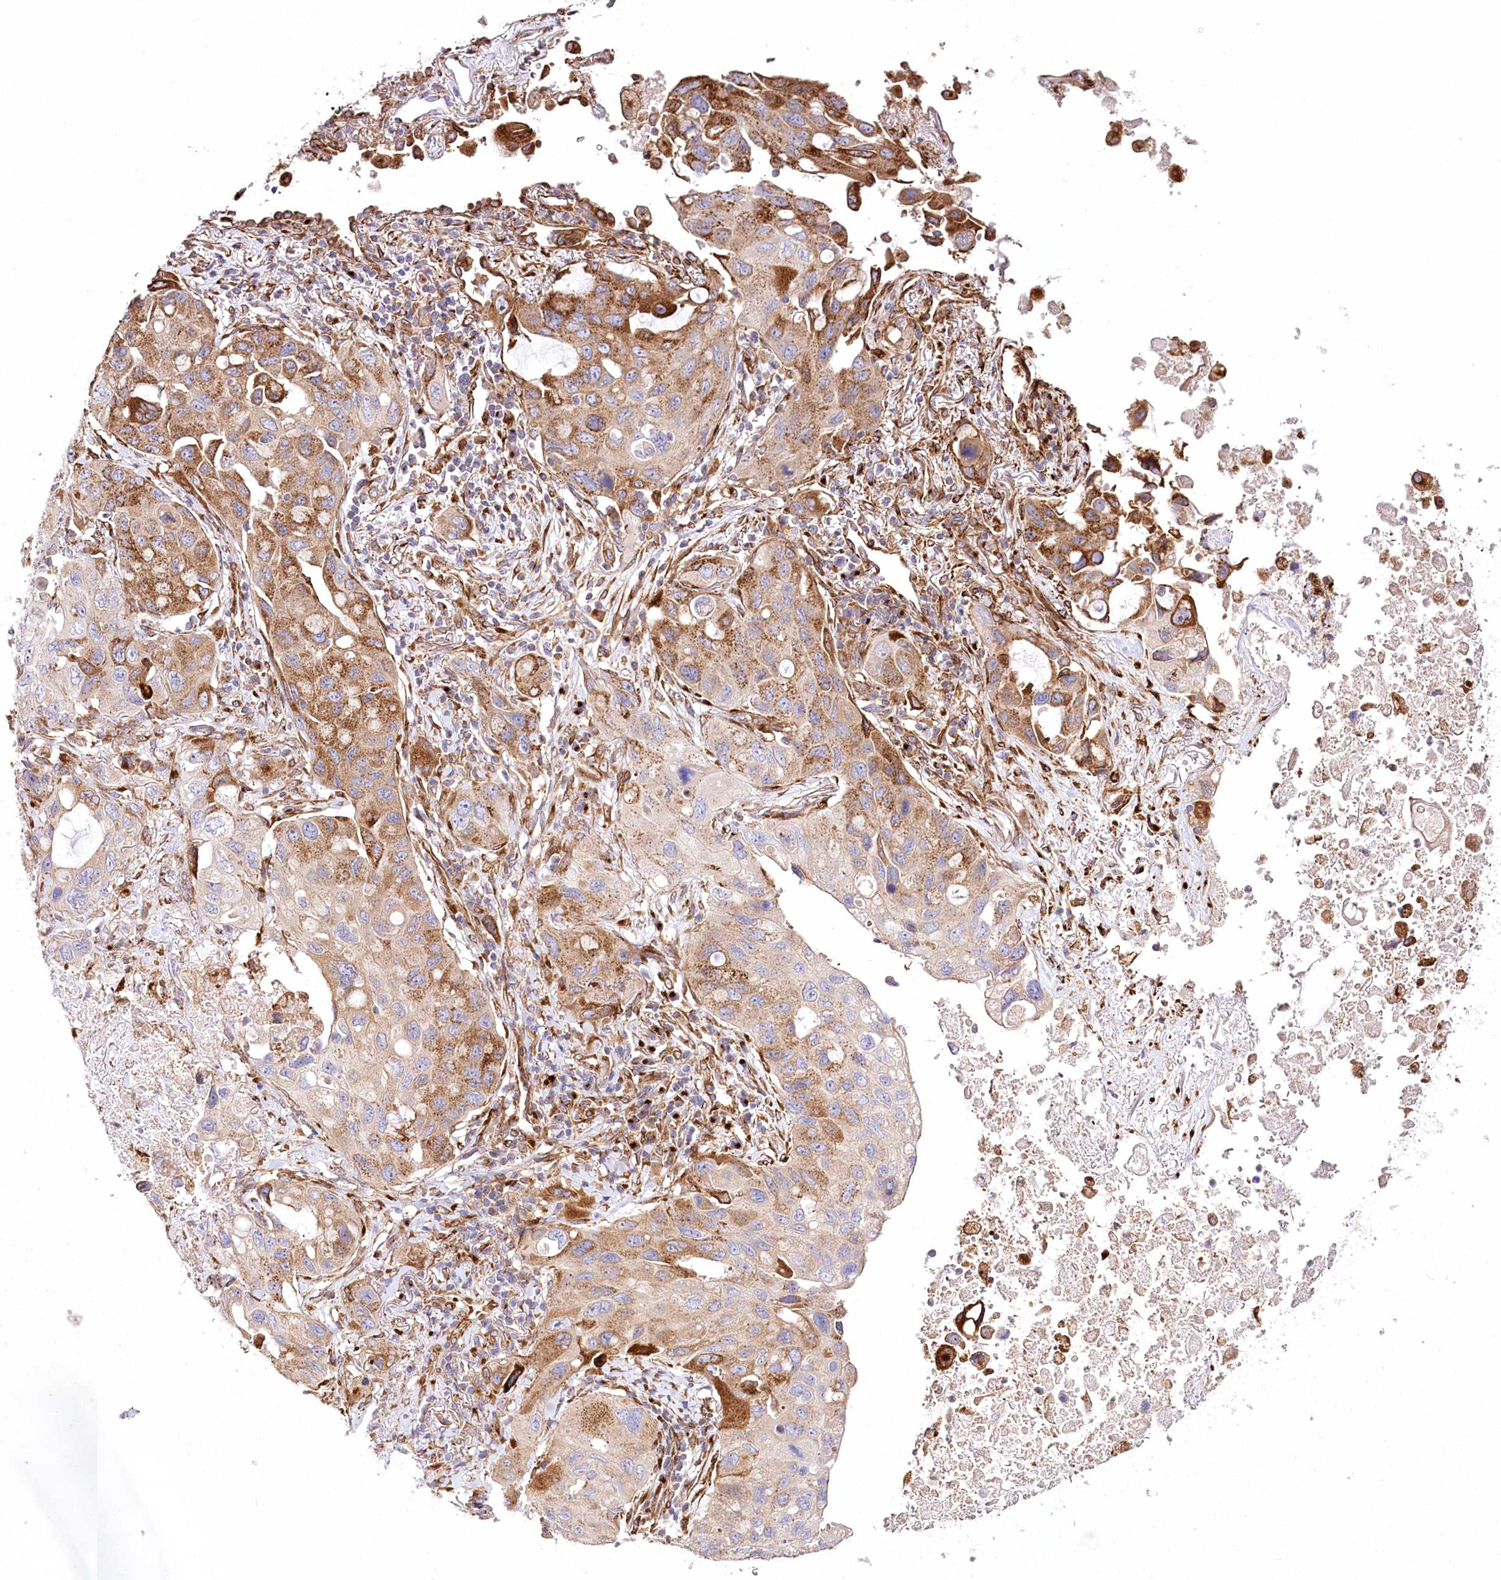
{"staining": {"intensity": "moderate", "quantity": ">75%", "location": "cytoplasmic/membranous"}, "tissue": "lung cancer", "cell_type": "Tumor cells", "image_type": "cancer", "snomed": [{"axis": "morphology", "description": "Squamous cell carcinoma, NOS"}, {"axis": "topography", "description": "Lung"}], "caption": "Squamous cell carcinoma (lung) stained for a protein (brown) exhibits moderate cytoplasmic/membranous positive positivity in approximately >75% of tumor cells.", "gene": "ABRAXAS2", "patient": {"sex": "female", "age": 73}}